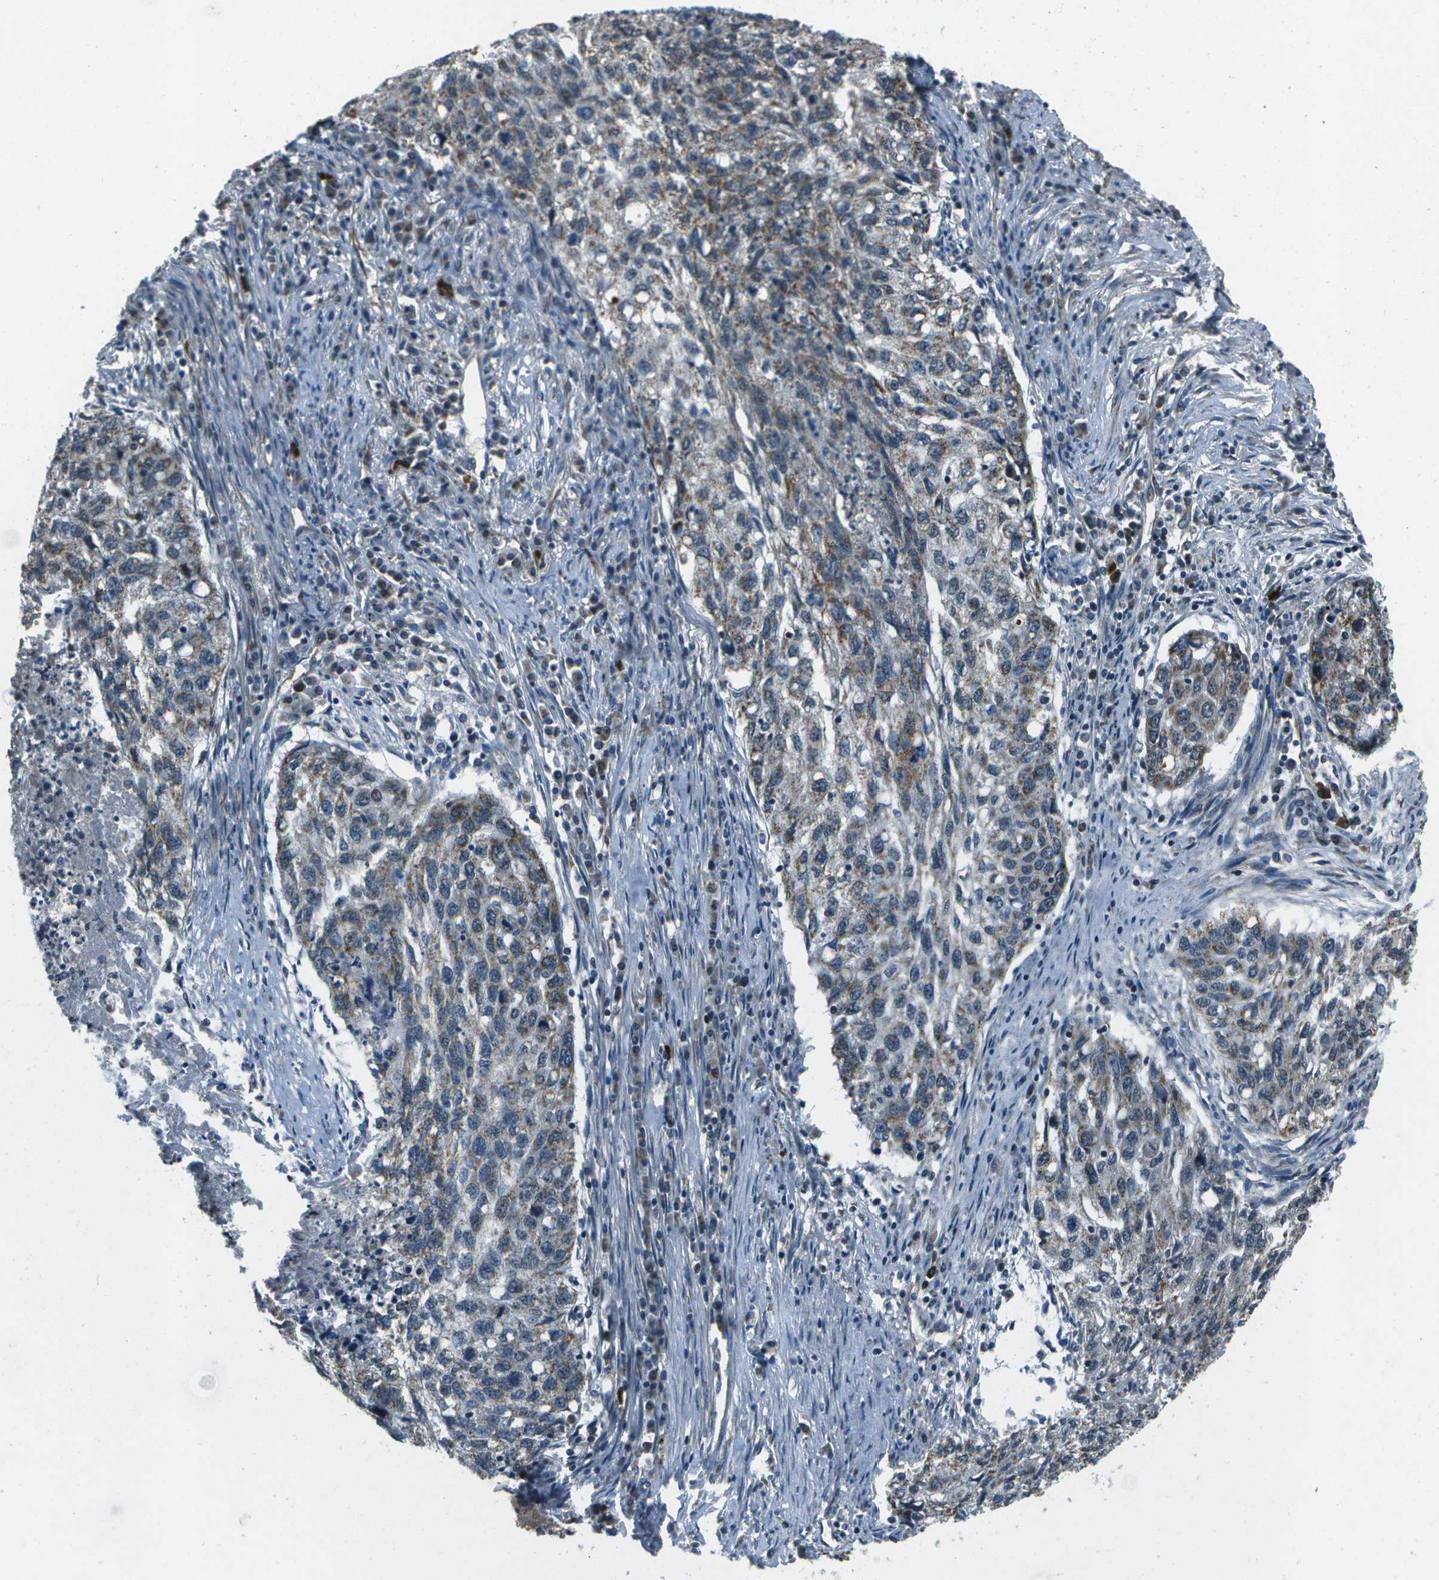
{"staining": {"intensity": "moderate", "quantity": "<25%", "location": "cytoplasmic/membranous"}, "tissue": "lung cancer", "cell_type": "Tumor cells", "image_type": "cancer", "snomed": [{"axis": "morphology", "description": "Squamous cell carcinoma, NOS"}, {"axis": "topography", "description": "Lung"}], "caption": "Immunohistochemistry (IHC) micrograph of neoplastic tissue: squamous cell carcinoma (lung) stained using immunohistochemistry (IHC) demonstrates low levels of moderate protein expression localized specifically in the cytoplasmic/membranous of tumor cells, appearing as a cytoplasmic/membranous brown color.", "gene": "EIF2AK1", "patient": {"sex": "female", "age": 63}}